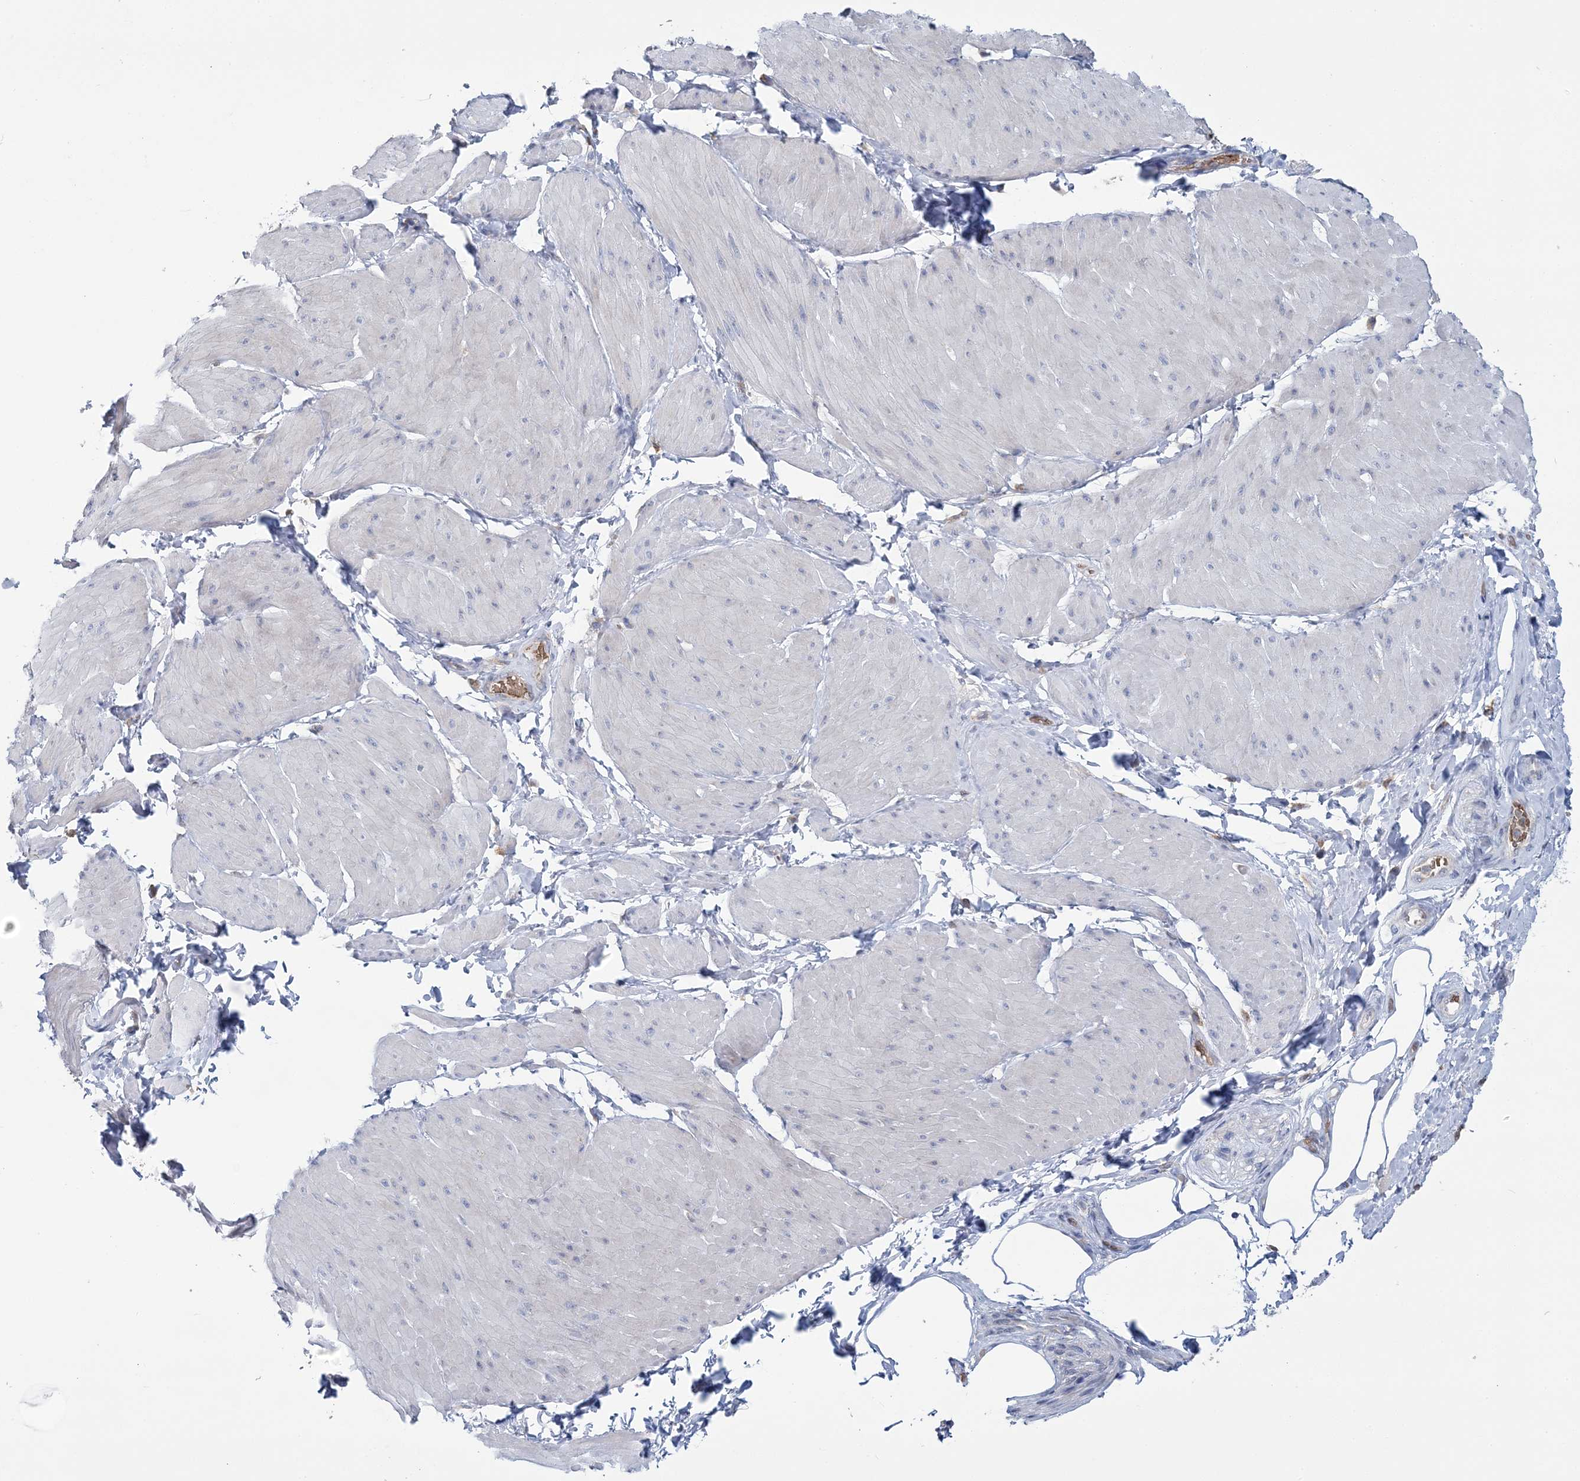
{"staining": {"intensity": "negative", "quantity": "none", "location": "none"}, "tissue": "smooth muscle", "cell_type": "Smooth muscle cells", "image_type": "normal", "snomed": [{"axis": "morphology", "description": "Urothelial carcinoma, High grade"}, {"axis": "topography", "description": "Urinary bladder"}], "caption": "DAB (3,3'-diaminobenzidine) immunohistochemical staining of unremarkable human smooth muscle reveals no significant expression in smooth muscle cells. (DAB IHC with hematoxylin counter stain).", "gene": "ATP11B", "patient": {"sex": "male", "age": 46}}